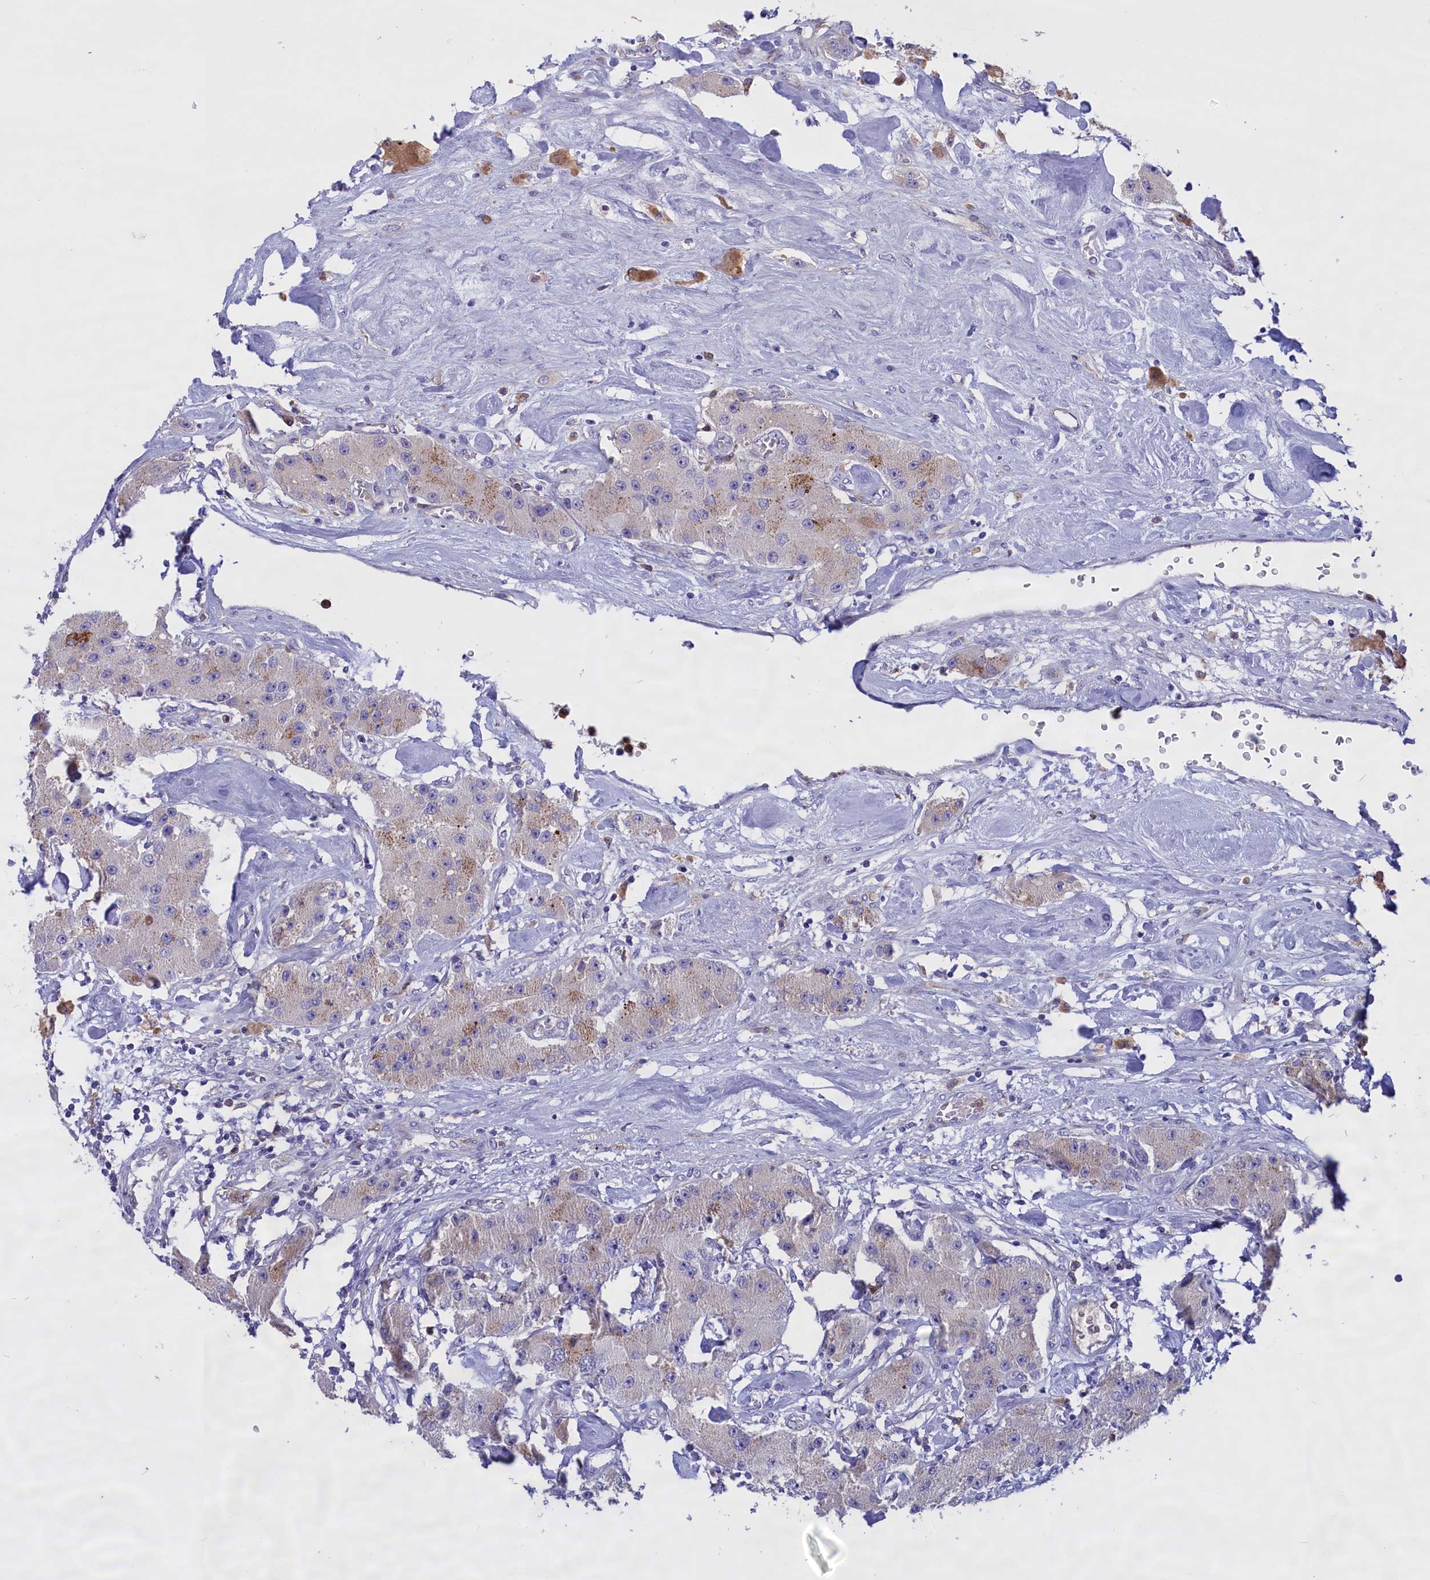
{"staining": {"intensity": "weak", "quantity": "<25%", "location": "cytoplasmic/membranous"}, "tissue": "carcinoid", "cell_type": "Tumor cells", "image_type": "cancer", "snomed": [{"axis": "morphology", "description": "Carcinoid, malignant, NOS"}, {"axis": "topography", "description": "Pancreas"}], "caption": "IHC image of human carcinoid (malignant) stained for a protein (brown), which reveals no positivity in tumor cells. (DAB immunohistochemistry visualized using brightfield microscopy, high magnification).", "gene": "FAM149B1", "patient": {"sex": "male", "age": 41}}